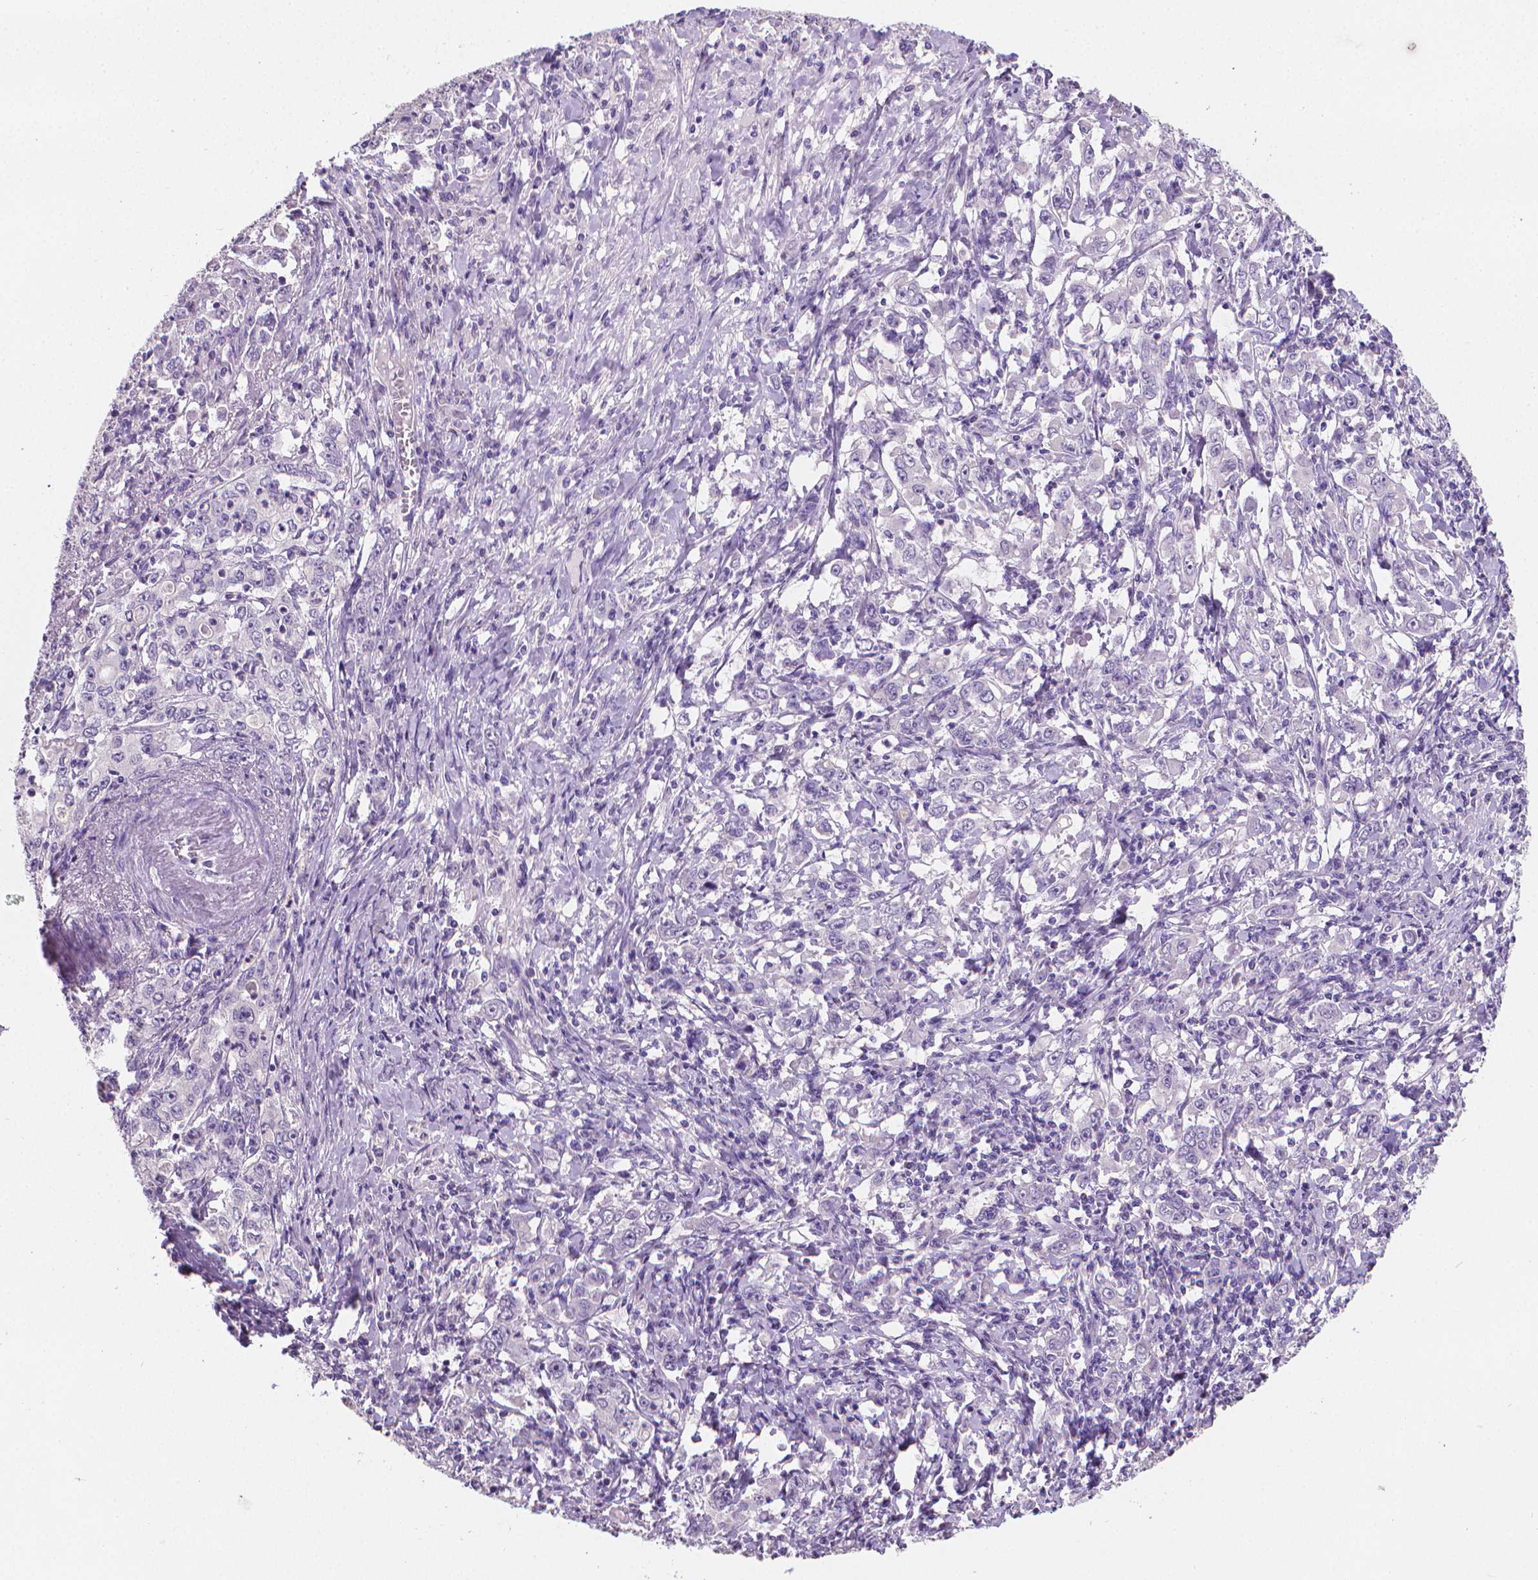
{"staining": {"intensity": "negative", "quantity": "none", "location": "none"}, "tissue": "stomach cancer", "cell_type": "Tumor cells", "image_type": "cancer", "snomed": [{"axis": "morphology", "description": "Adenocarcinoma, NOS"}, {"axis": "topography", "description": "Stomach, lower"}], "caption": "Tumor cells show no significant expression in adenocarcinoma (stomach).", "gene": "TNNI2", "patient": {"sex": "female", "age": 72}}